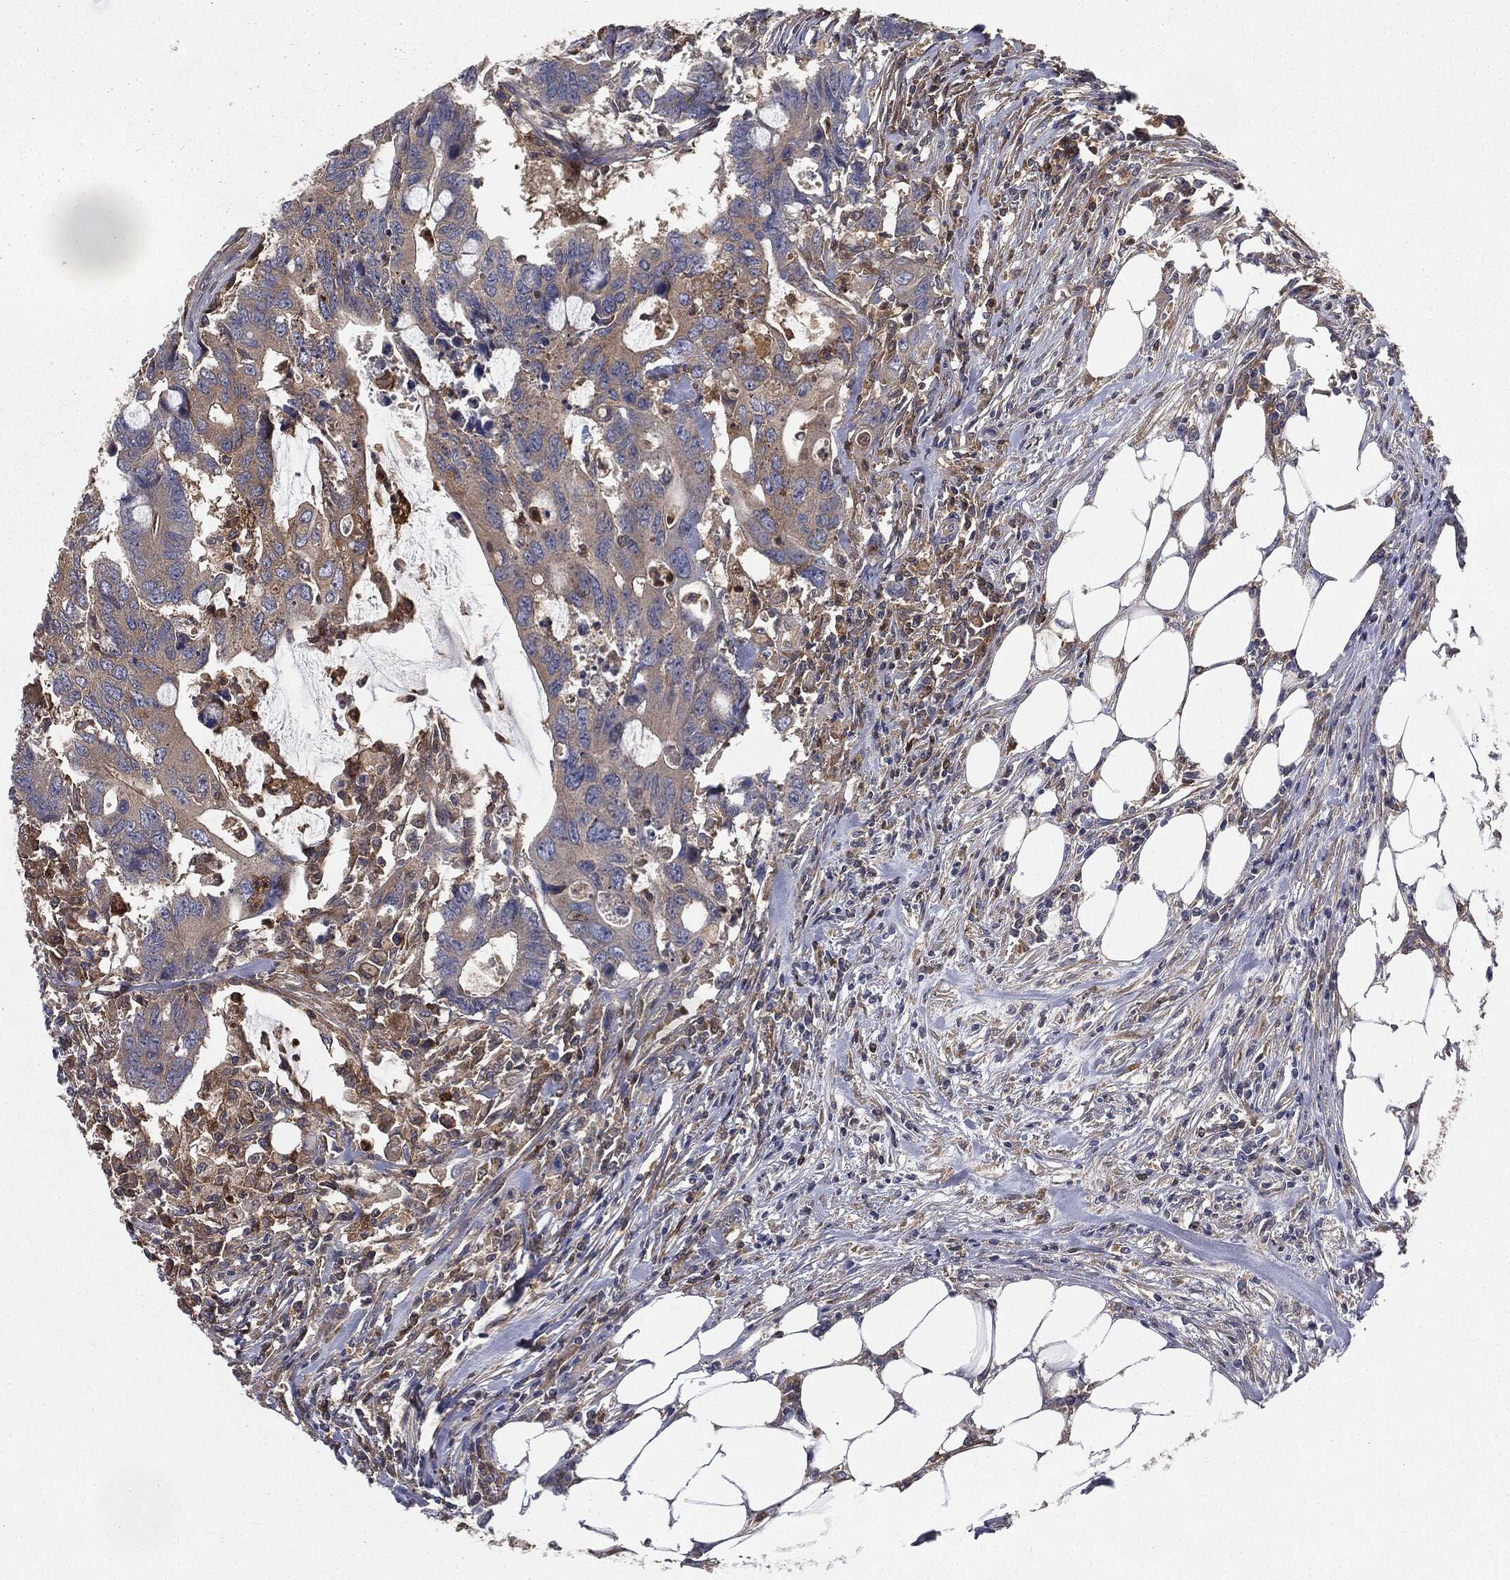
{"staining": {"intensity": "weak", "quantity": "<25%", "location": "cytoplasmic/membranous"}, "tissue": "colorectal cancer", "cell_type": "Tumor cells", "image_type": "cancer", "snomed": [{"axis": "morphology", "description": "Adenocarcinoma, NOS"}, {"axis": "topography", "description": "Colon"}], "caption": "Human colorectal cancer (adenocarcinoma) stained for a protein using immunohistochemistry shows no staining in tumor cells.", "gene": "GNB5", "patient": {"sex": "male", "age": 71}}